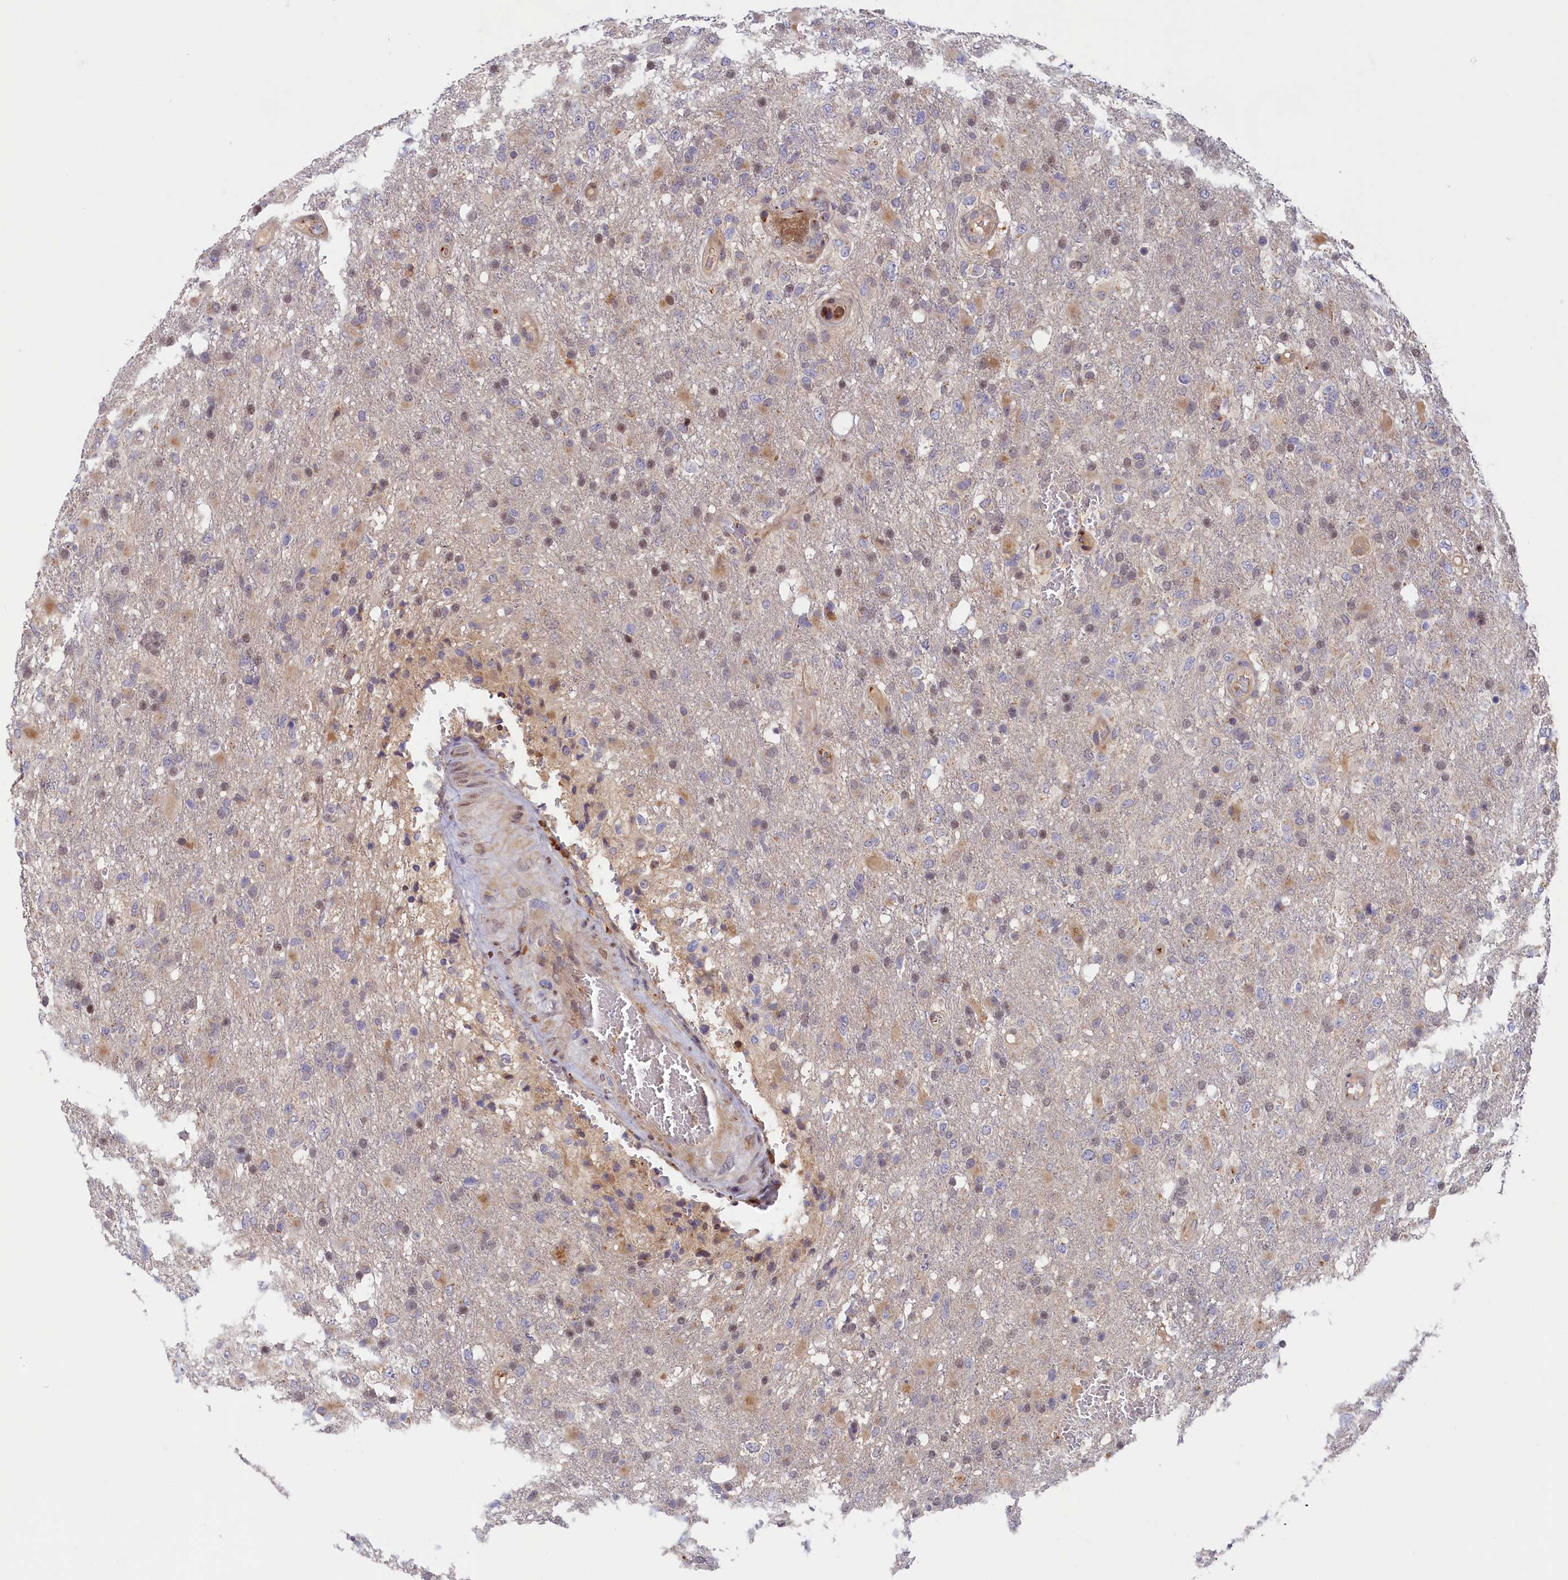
{"staining": {"intensity": "negative", "quantity": "none", "location": "none"}, "tissue": "glioma", "cell_type": "Tumor cells", "image_type": "cancer", "snomed": [{"axis": "morphology", "description": "Glioma, malignant, High grade"}, {"axis": "topography", "description": "Brain"}], "caption": "An image of glioma stained for a protein displays no brown staining in tumor cells.", "gene": "CHST12", "patient": {"sex": "female", "age": 74}}